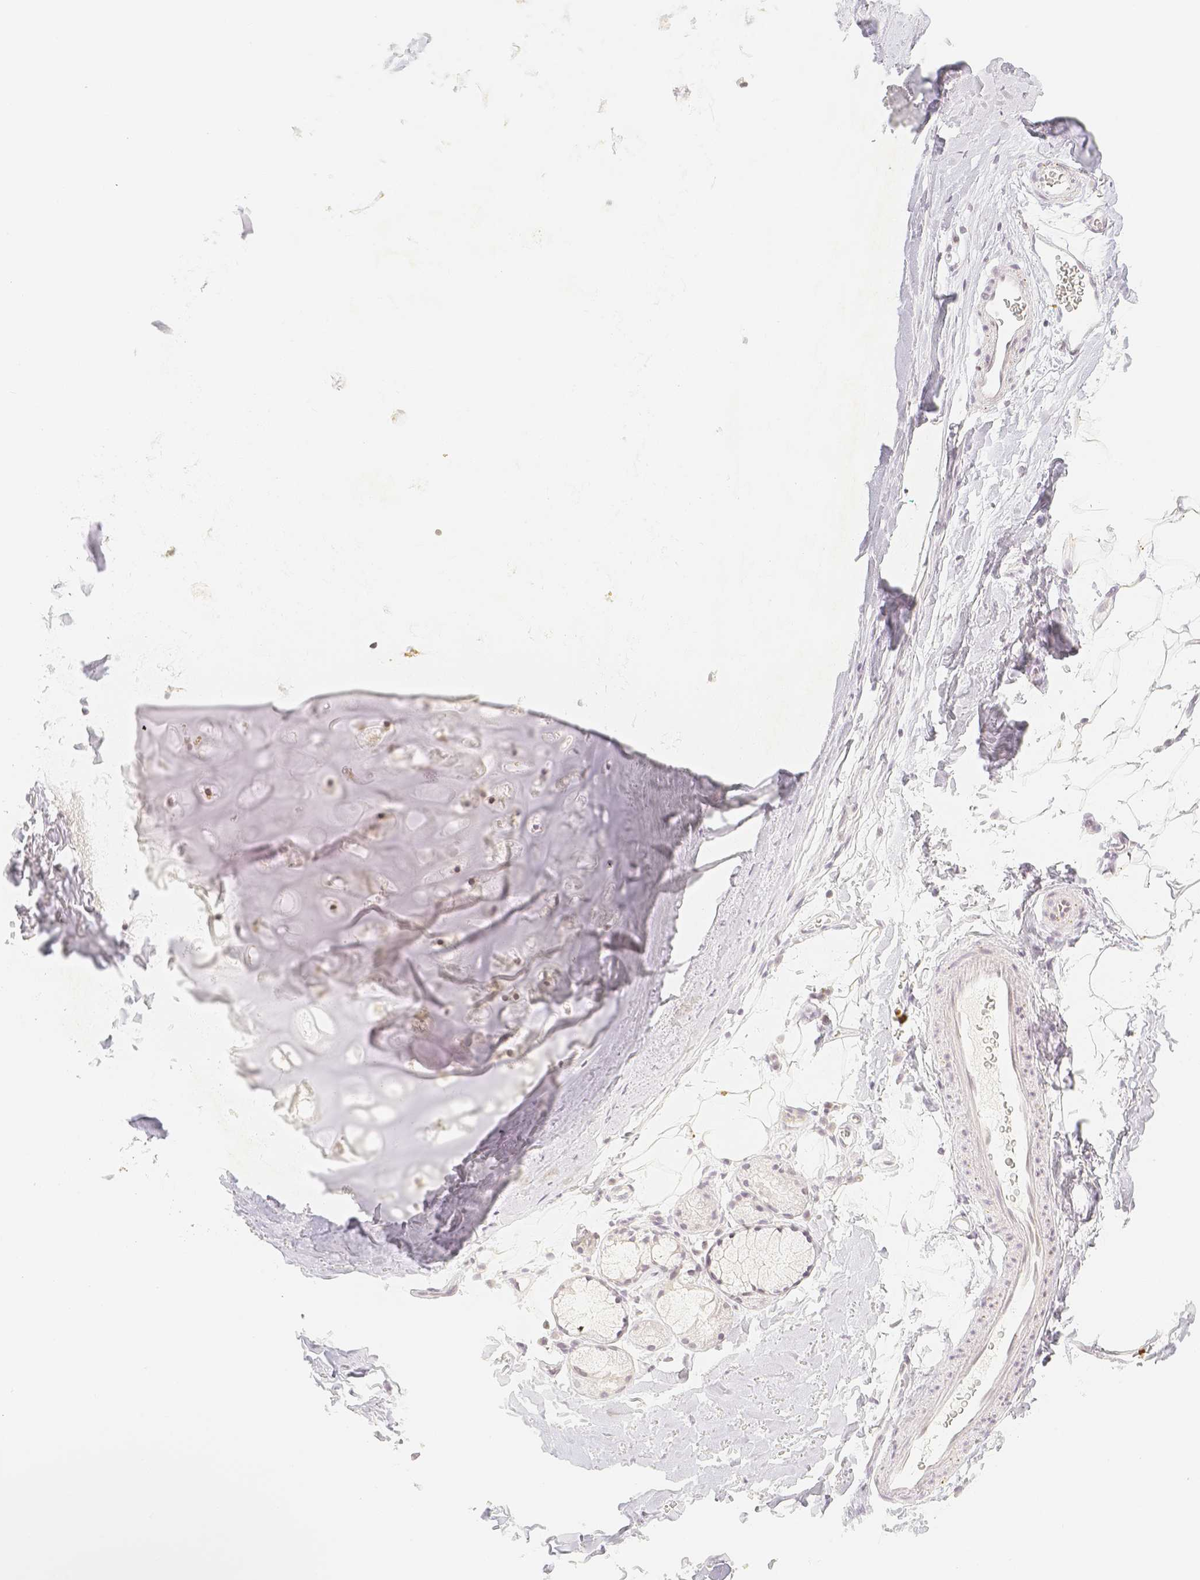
{"staining": {"intensity": "negative", "quantity": "none", "location": "none"}, "tissue": "adipose tissue", "cell_type": "Adipocytes", "image_type": "normal", "snomed": [{"axis": "morphology", "description": "Normal tissue, NOS"}, {"axis": "topography", "description": "Cartilage tissue"}, {"axis": "topography", "description": "Bronchus"}], "caption": "The histopathology image reveals no staining of adipocytes in normal adipose tissue.", "gene": "PADI4", "patient": {"sex": "female", "age": 53}}